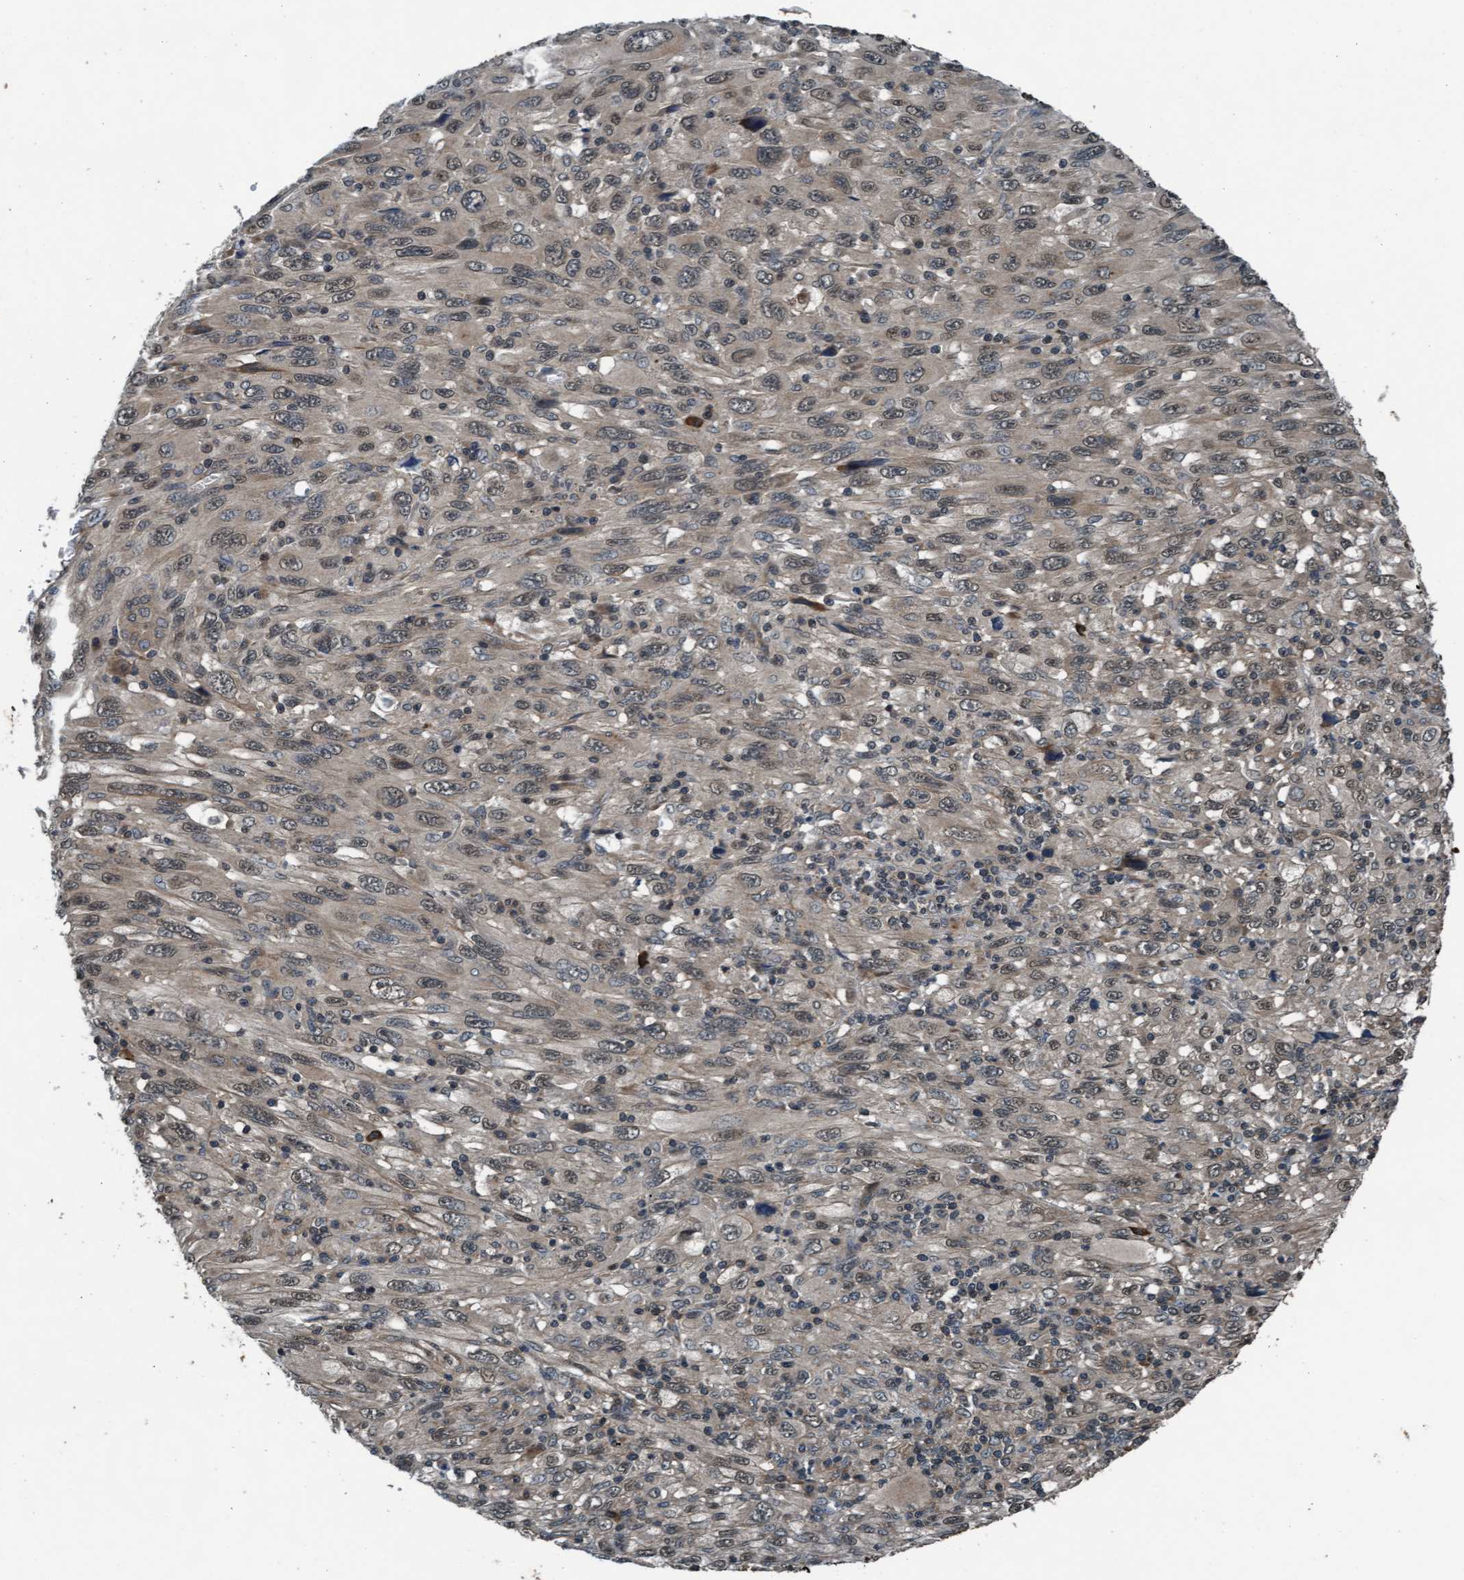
{"staining": {"intensity": "weak", "quantity": ">75%", "location": "nuclear"}, "tissue": "melanoma", "cell_type": "Tumor cells", "image_type": "cancer", "snomed": [{"axis": "morphology", "description": "Malignant melanoma, Metastatic site"}, {"axis": "topography", "description": "Skin"}], "caption": "Malignant melanoma (metastatic site) tissue demonstrates weak nuclear staining in approximately >75% of tumor cells, visualized by immunohistochemistry.", "gene": "WASF1", "patient": {"sex": "female", "age": 56}}